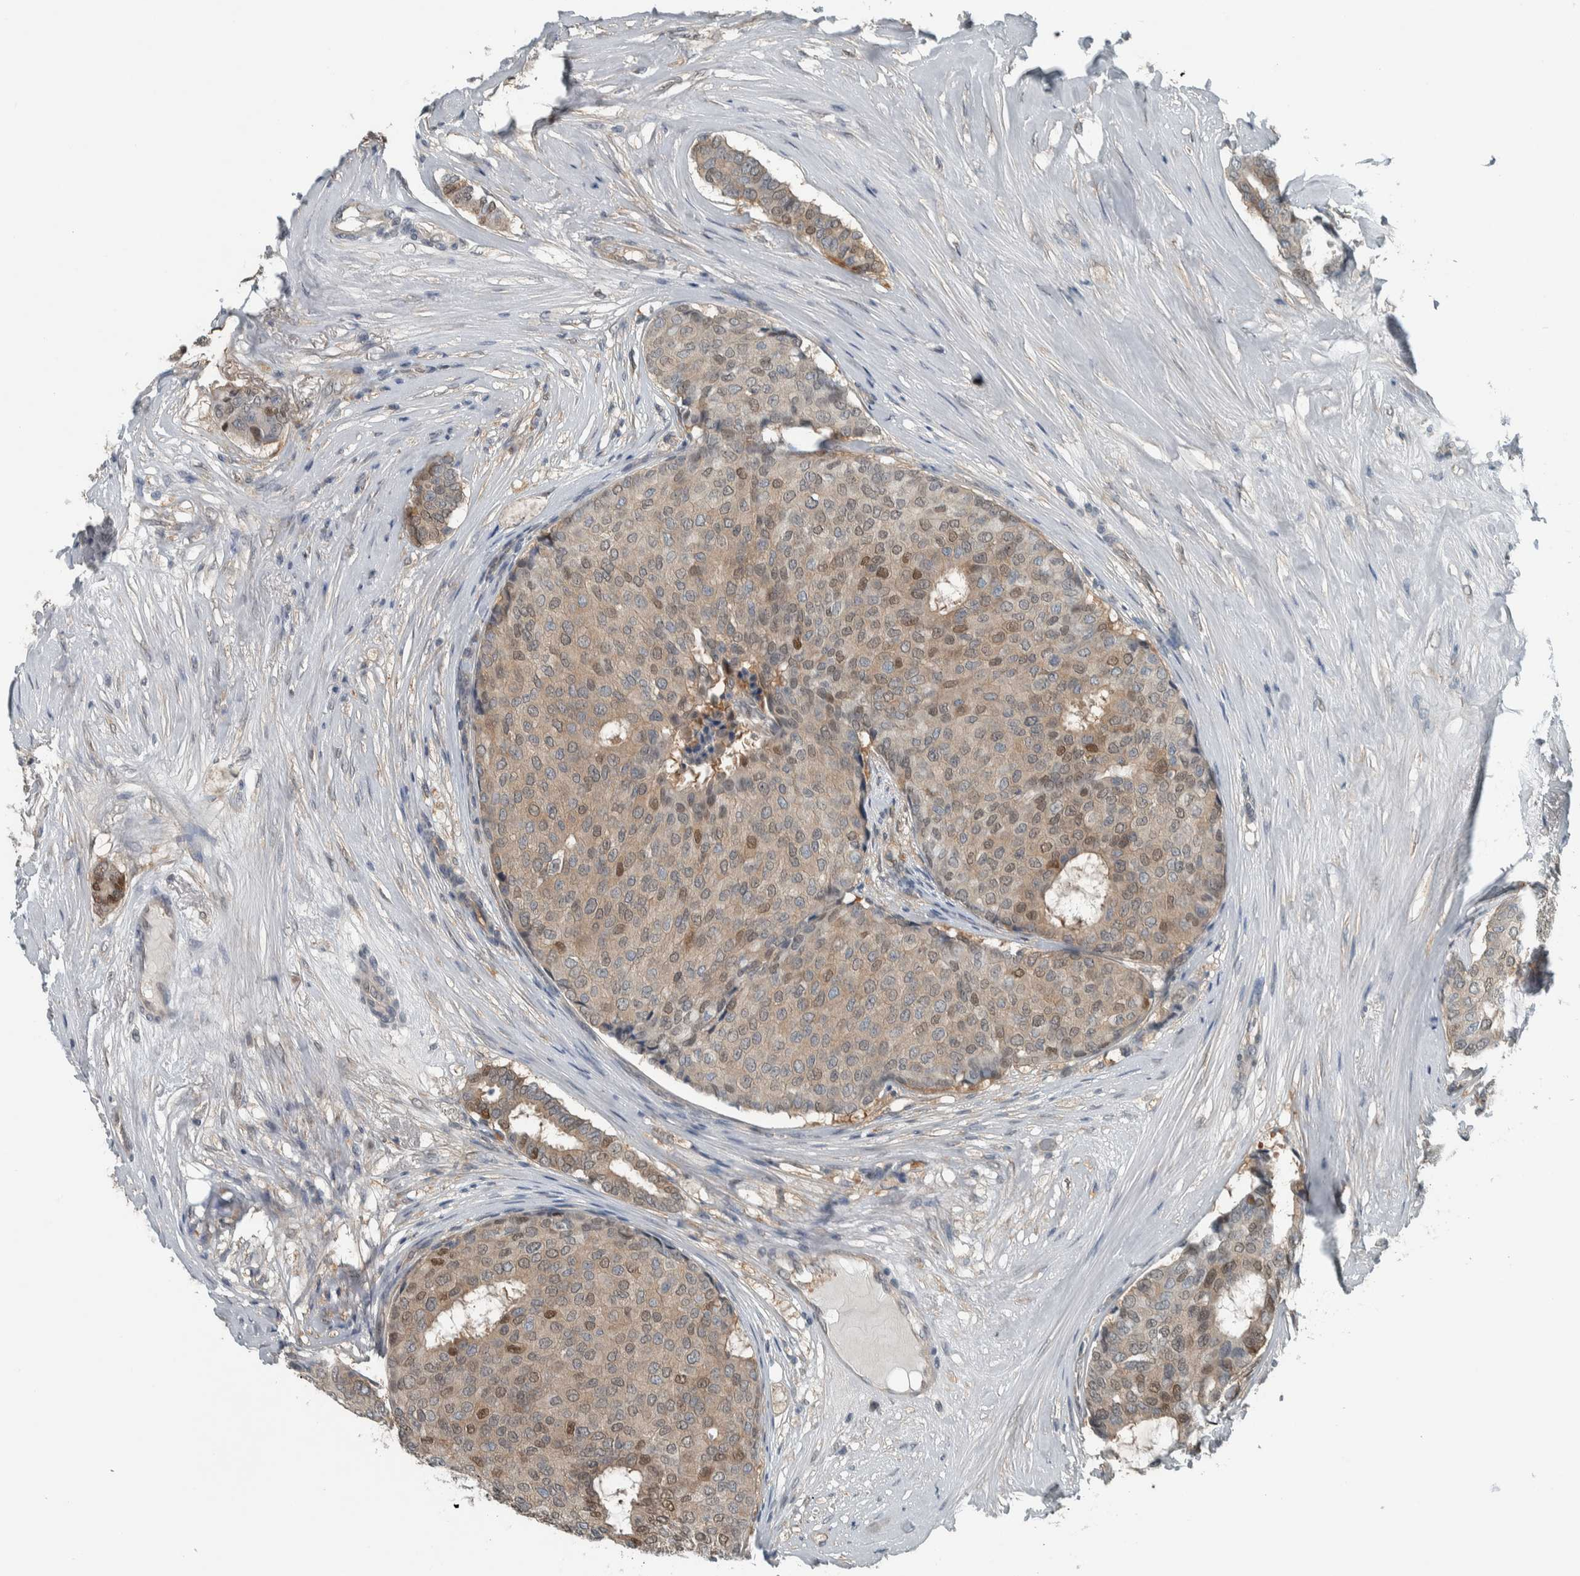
{"staining": {"intensity": "weak", "quantity": ">75%", "location": "cytoplasmic/membranous,nuclear"}, "tissue": "breast cancer", "cell_type": "Tumor cells", "image_type": "cancer", "snomed": [{"axis": "morphology", "description": "Duct carcinoma"}, {"axis": "topography", "description": "Breast"}], "caption": "The image exhibits immunohistochemical staining of breast cancer. There is weak cytoplasmic/membranous and nuclear positivity is appreciated in approximately >75% of tumor cells. (DAB (3,3'-diaminobenzidine) IHC with brightfield microscopy, high magnification).", "gene": "ALAD", "patient": {"sex": "female", "age": 75}}